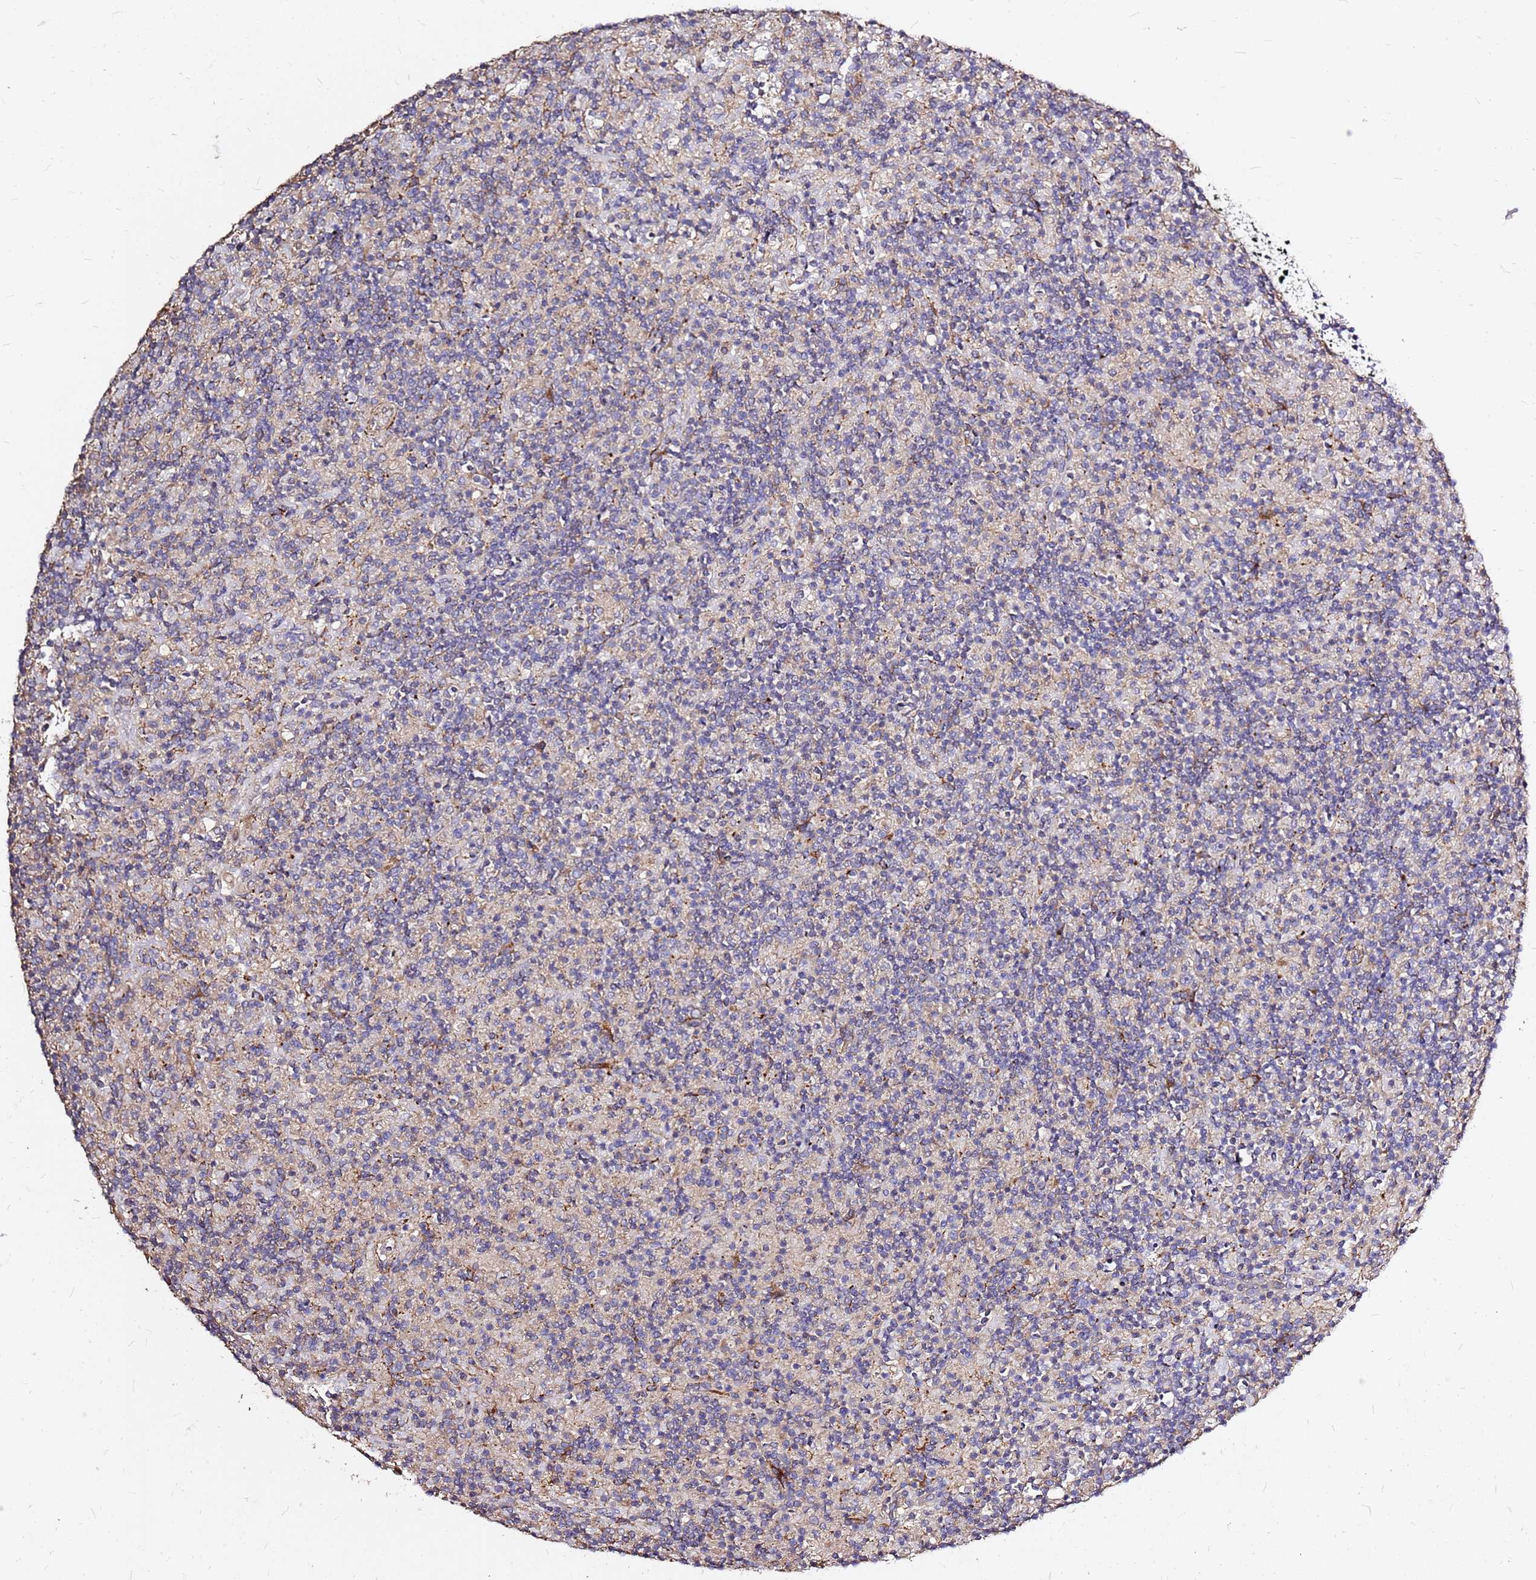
{"staining": {"intensity": "negative", "quantity": "none", "location": "none"}, "tissue": "lymphoma", "cell_type": "Tumor cells", "image_type": "cancer", "snomed": [{"axis": "morphology", "description": "Hodgkin's disease, NOS"}, {"axis": "topography", "description": "Lymph node"}], "caption": "This image is of Hodgkin's disease stained with IHC to label a protein in brown with the nuclei are counter-stained blue. There is no expression in tumor cells.", "gene": "EXD3", "patient": {"sex": "male", "age": 70}}